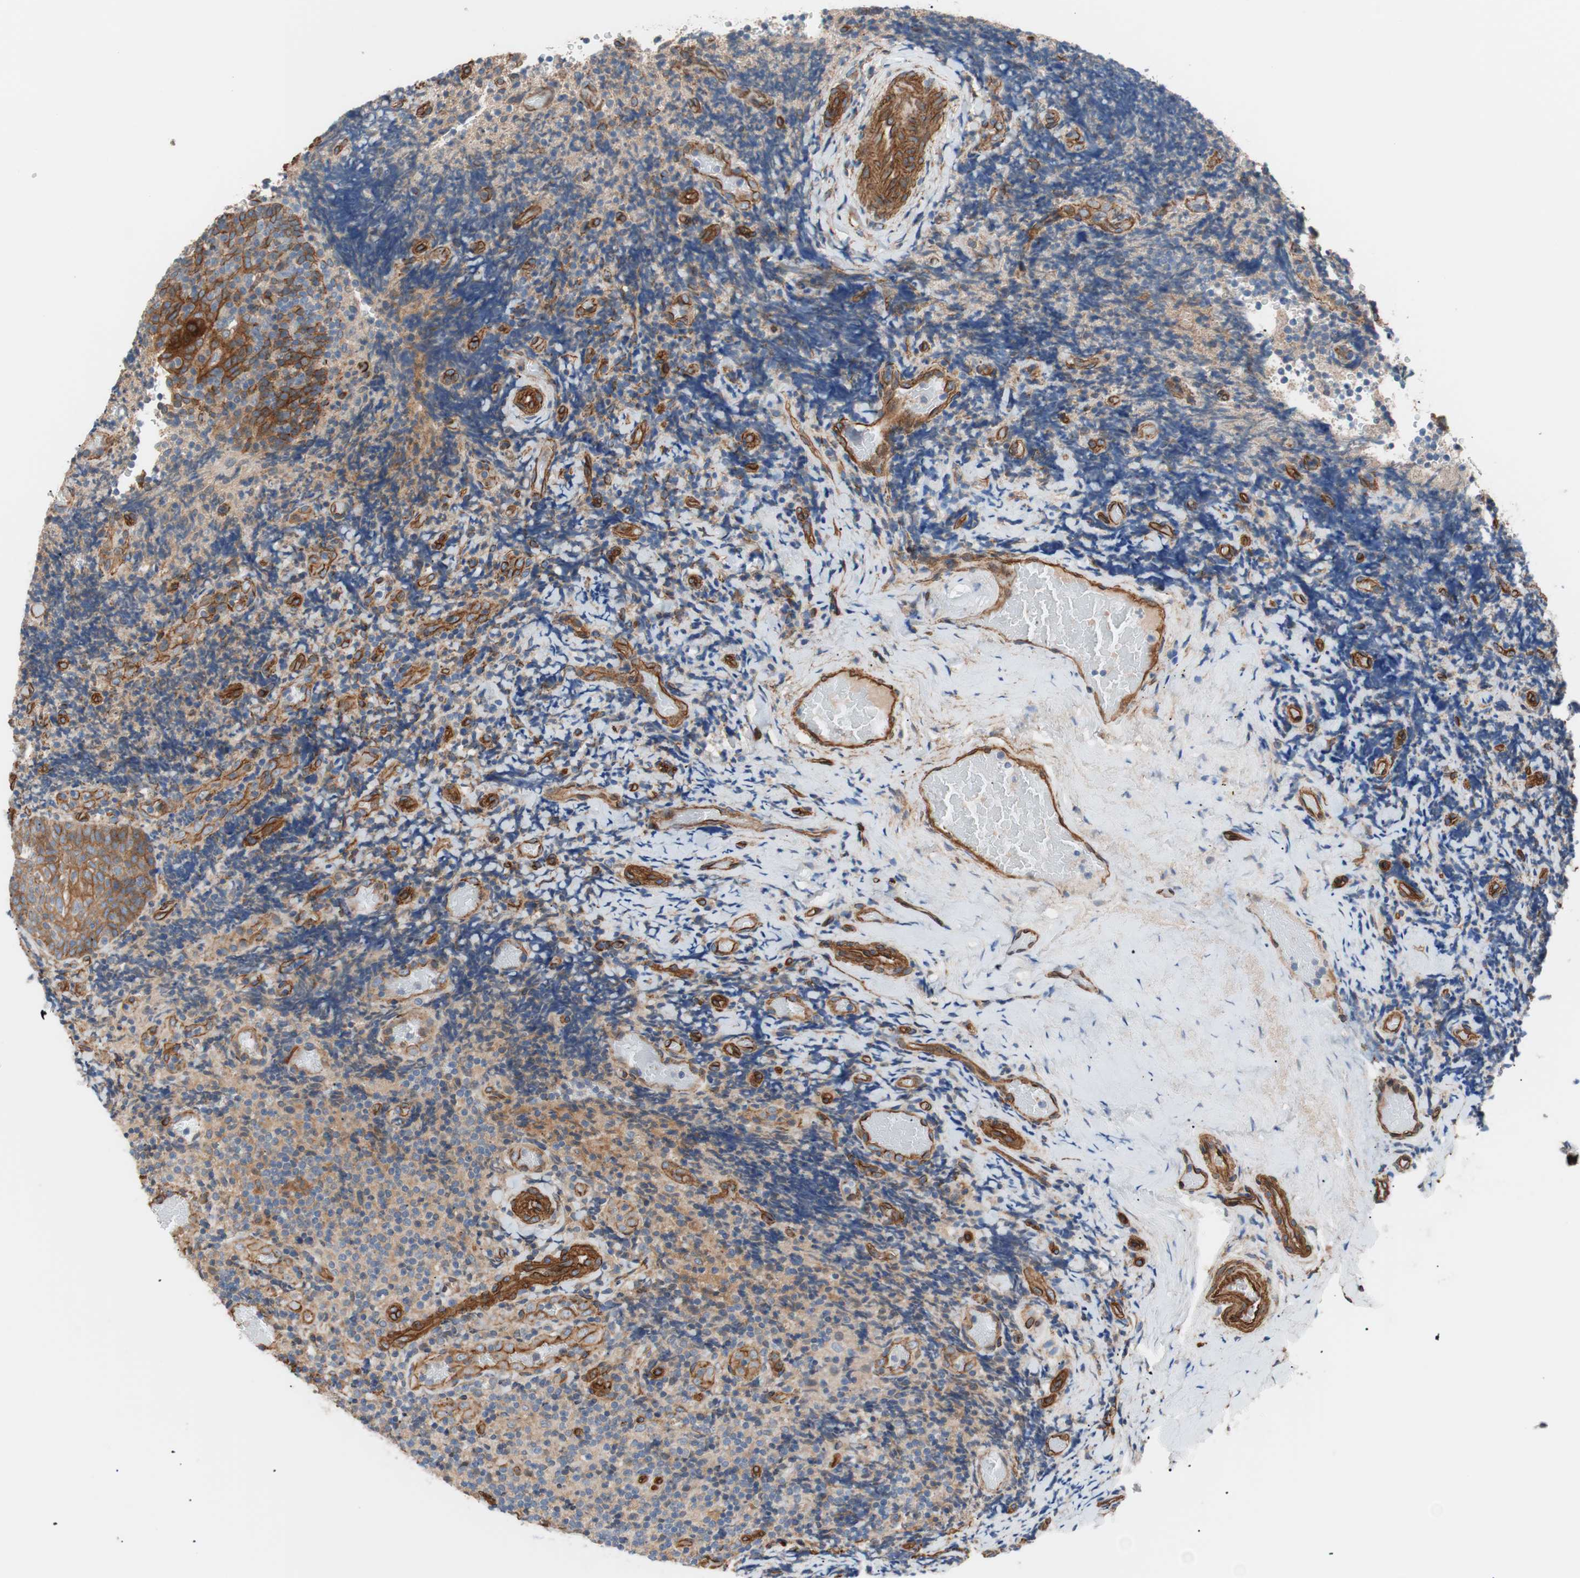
{"staining": {"intensity": "negative", "quantity": "none", "location": "none"}, "tissue": "lymphoma", "cell_type": "Tumor cells", "image_type": "cancer", "snomed": [{"axis": "morphology", "description": "Malignant lymphoma, non-Hodgkin's type, High grade"}, {"axis": "topography", "description": "Tonsil"}], "caption": "The IHC image has no significant expression in tumor cells of high-grade malignant lymphoma, non-Hodgkin's type tissue.", "gene": "SPINT1", "patient": {"sex": "female", "age": 36}}